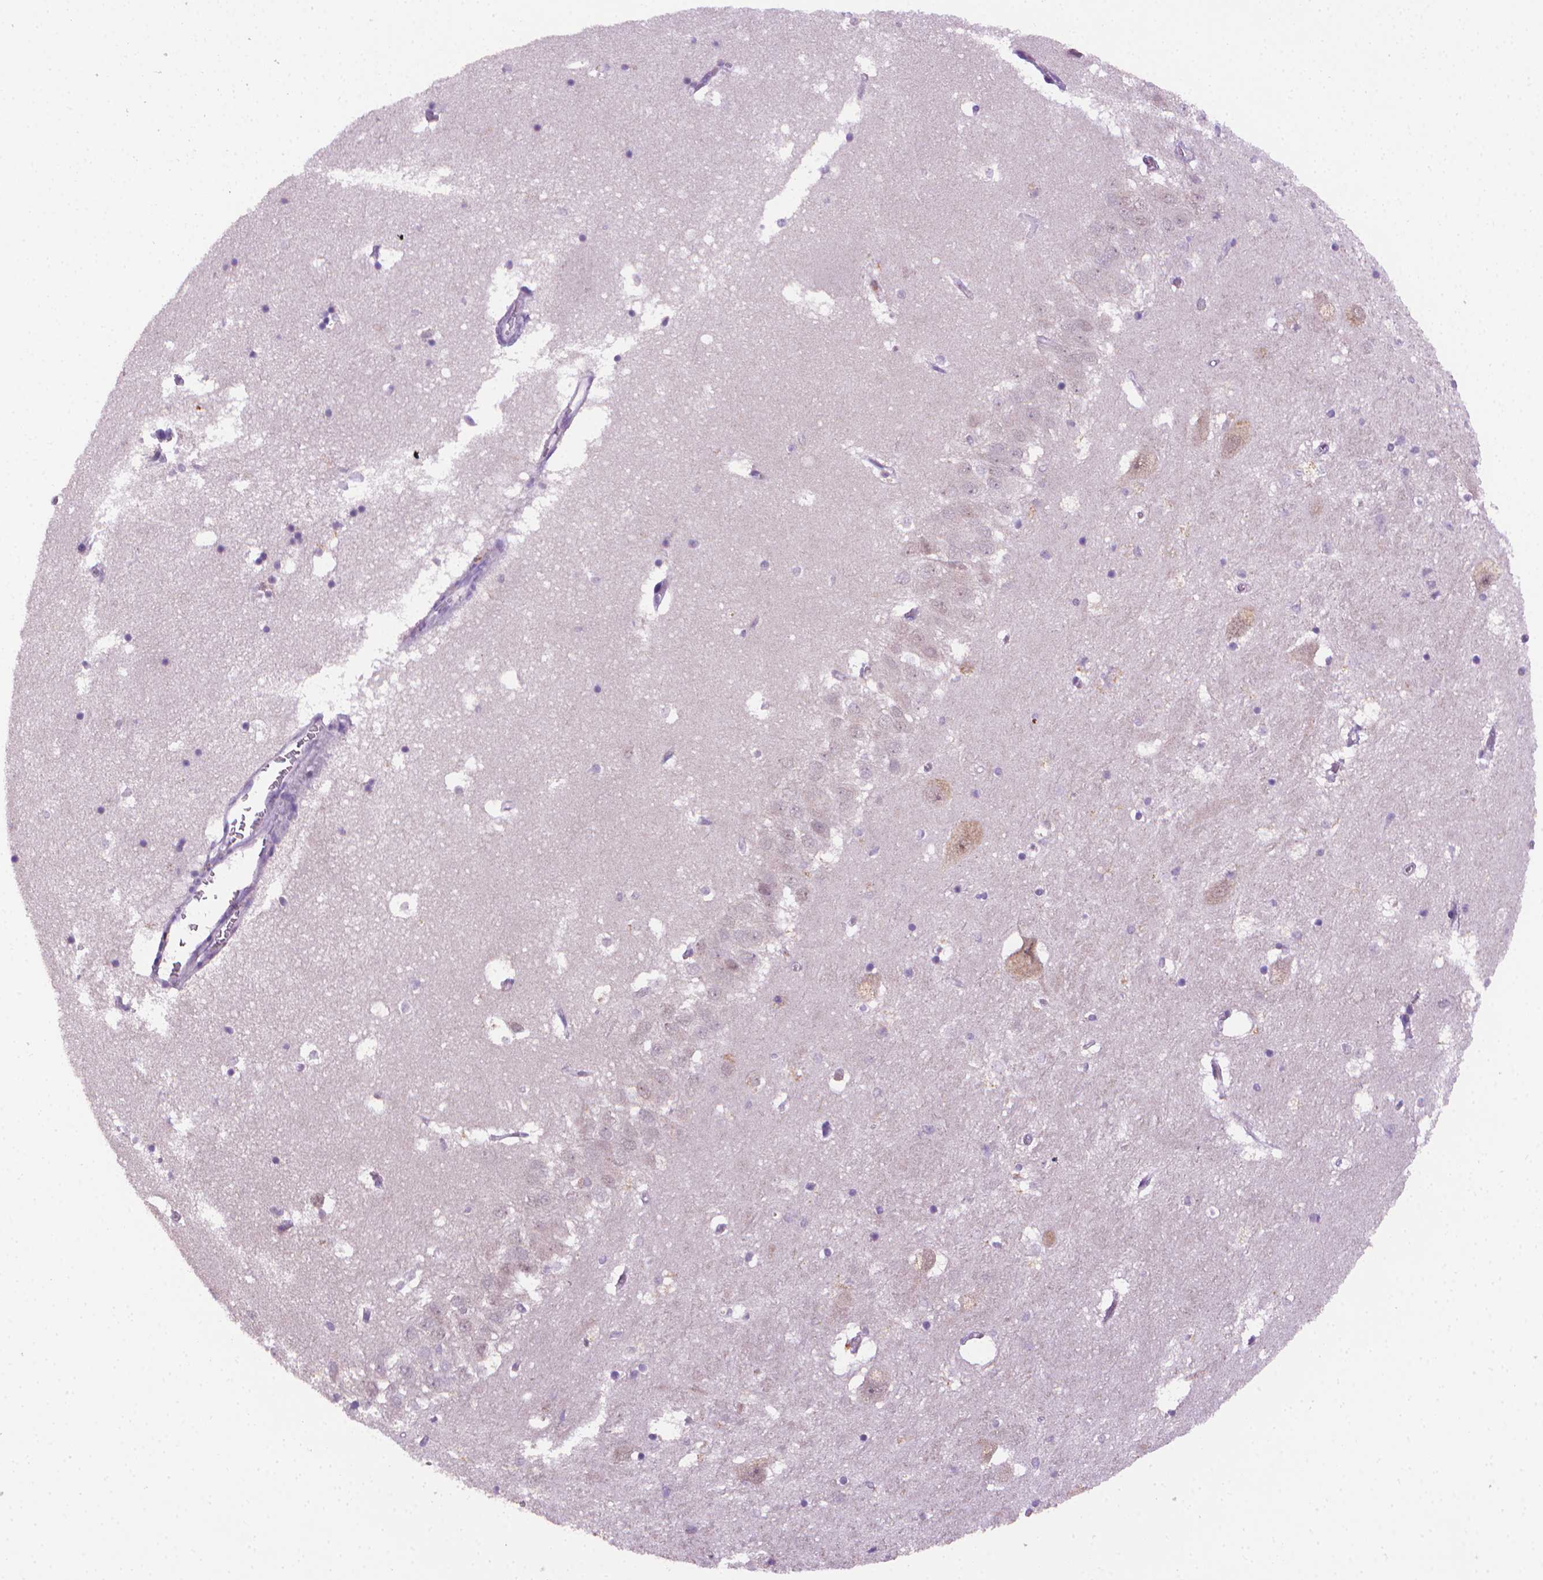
{"staining": {"intensity": "negative", "quantity": "none", "location": "none"}, "tissue": "hippocampus", "cell_type": "Glial cells", "image_type": "normal", "snomed": [{"axis": "morphology", "description": "Normal tissue, NOS"}, {"axis": "topography", "description": "Hippocampus"}], "caption": "High power microscopy histopathology image of an immunohistochemistry micrograph of benign hippocampus, revealing no significant staining in glial cells. (Immunohistochemistry (ihc), brightfield microscopy, high magnification).", "gene": "CDKN2D", "patient": {"sex": "male", "age": 58}}